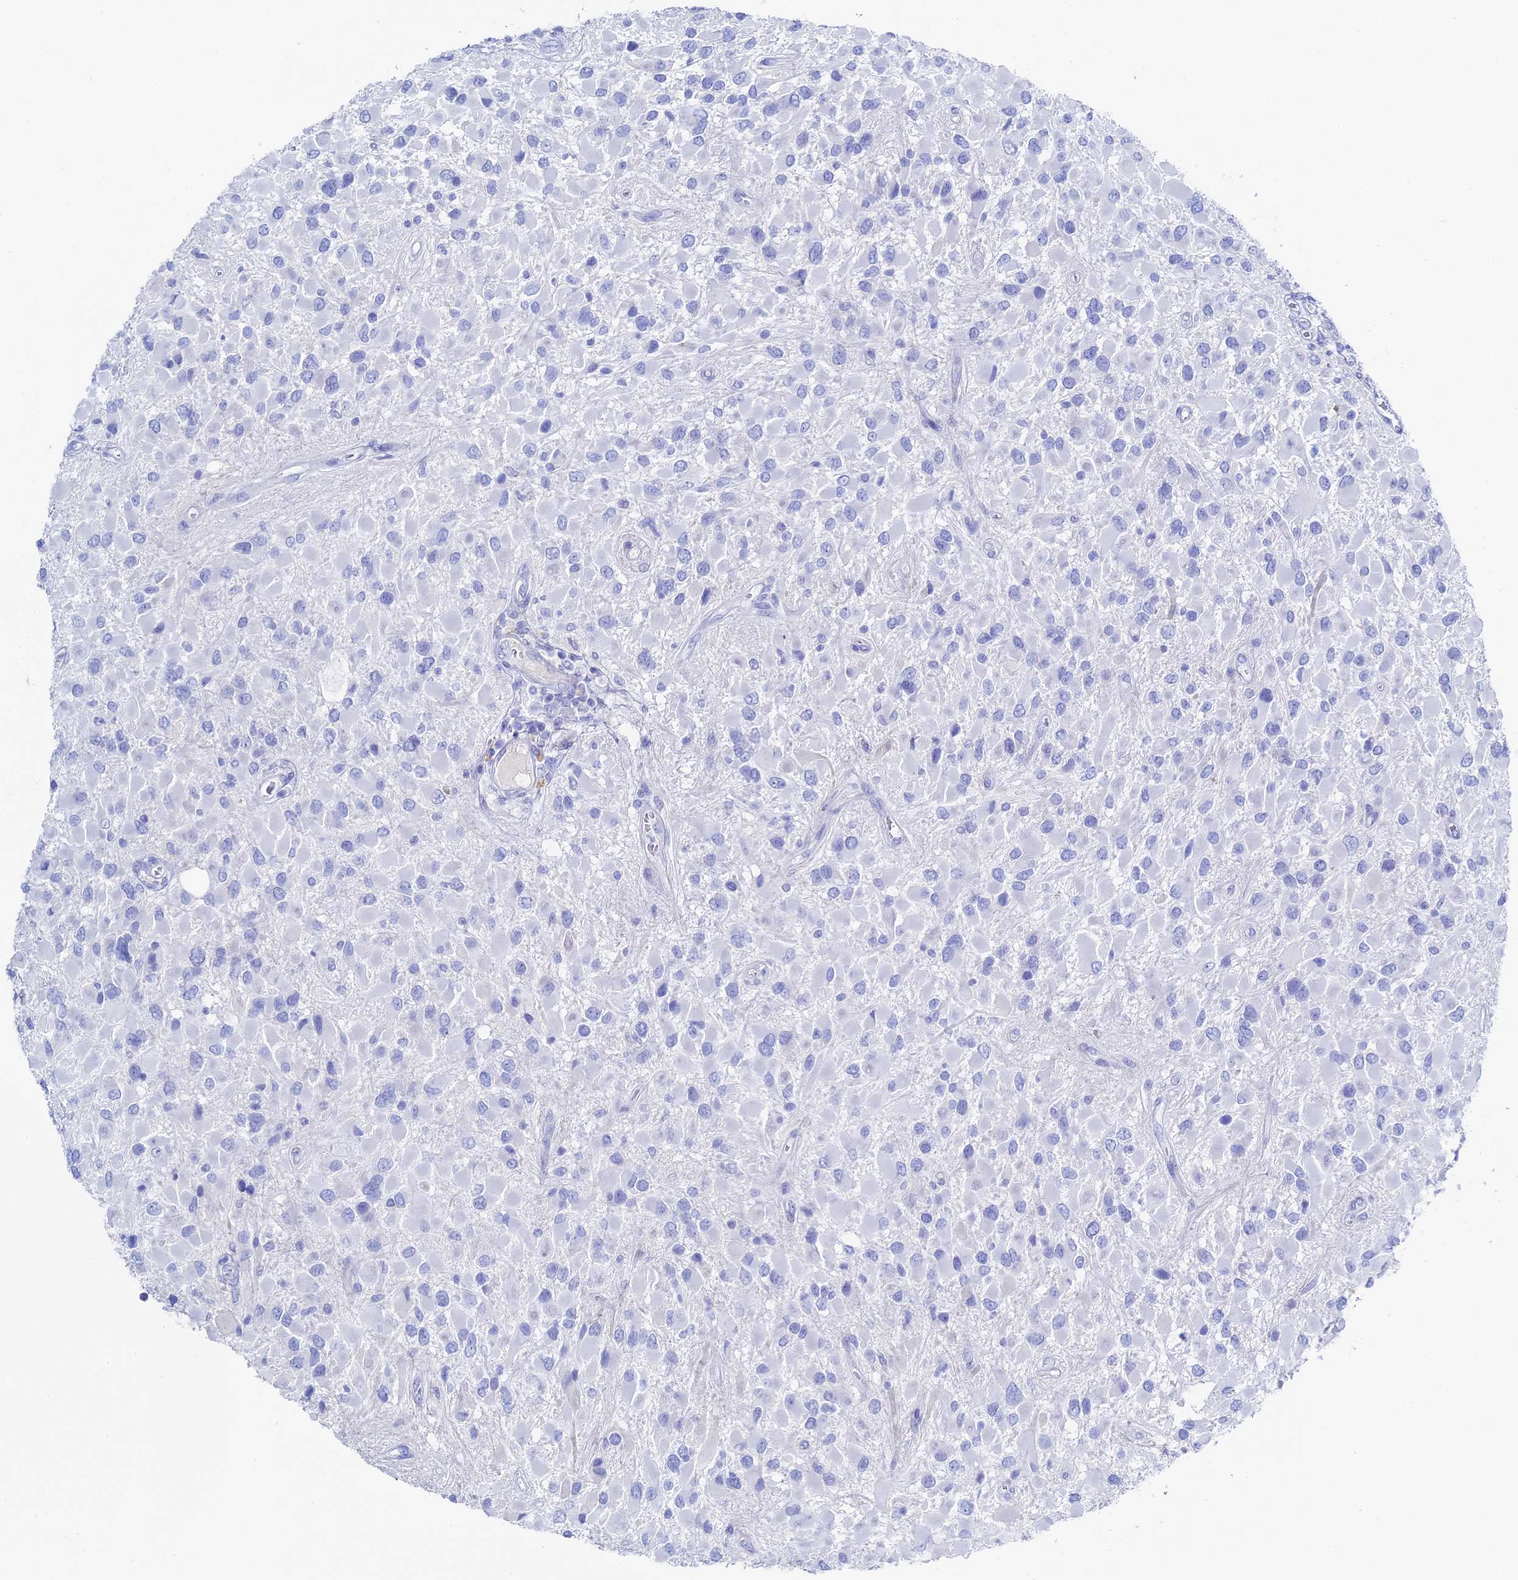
{"staining": {"intensity": "negative", "quantity": "none", "location": "none"}, "tissue": "glioma", "cell_type": "Tumor cells", "image_type": "cancer", "snomed": [{"axis": "morphology", "description": "Glioma, malignant, High grade"}, {"axis": "topography", "description": "Brain"}], "caption": "An immunohistochemistry histopathology image of malignant high-grade glioma is shown. There is no staining in tumor cells of malignant high-grade glioma. (Stains: DAB immunohistochemistry with hematoxylin counter stain, Microscopy: brightfield microscopy at high magnification).", "gene": "UNC119", "patient": {"sex": "male", "age": 53}}